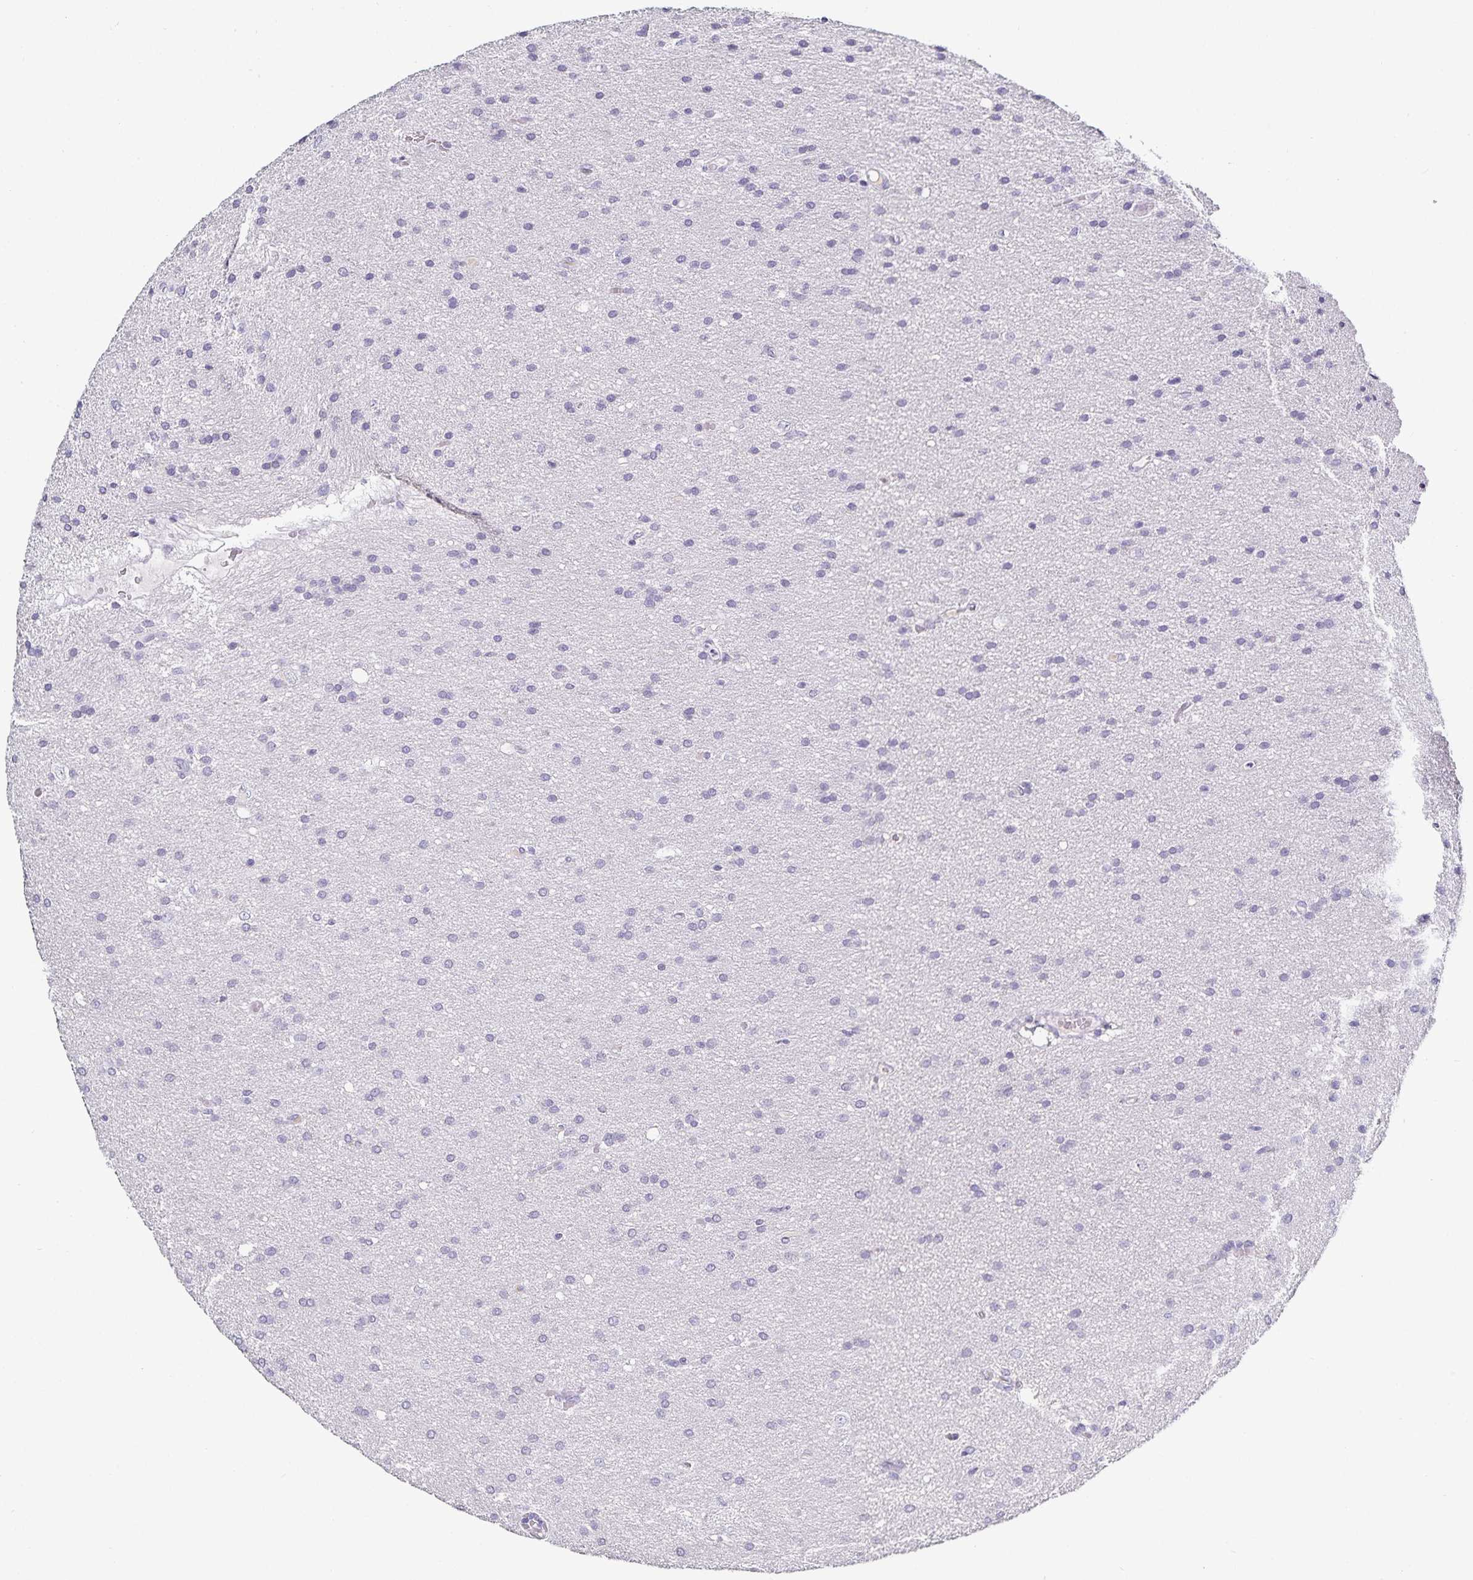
{"staining": {"intensity": "negative", "quantity": "none", "location": "none"}, "tissue": "glioma", "cell_type": "Tumor cells", "image_type": "cancer", "snomed": [{"axis": "morphology", "description": "Glioma, malignant, Low grade"}, {"axis": "topography", "description": "Brain"}], "caption": "A photomicrograph of glioma stained for a protein demonstrates no brown staining in tumor cells. (DAB IHC with hematoxylin counter stain).", "gene": "TTR", "patient": {"sex": "female", "age": 54}}